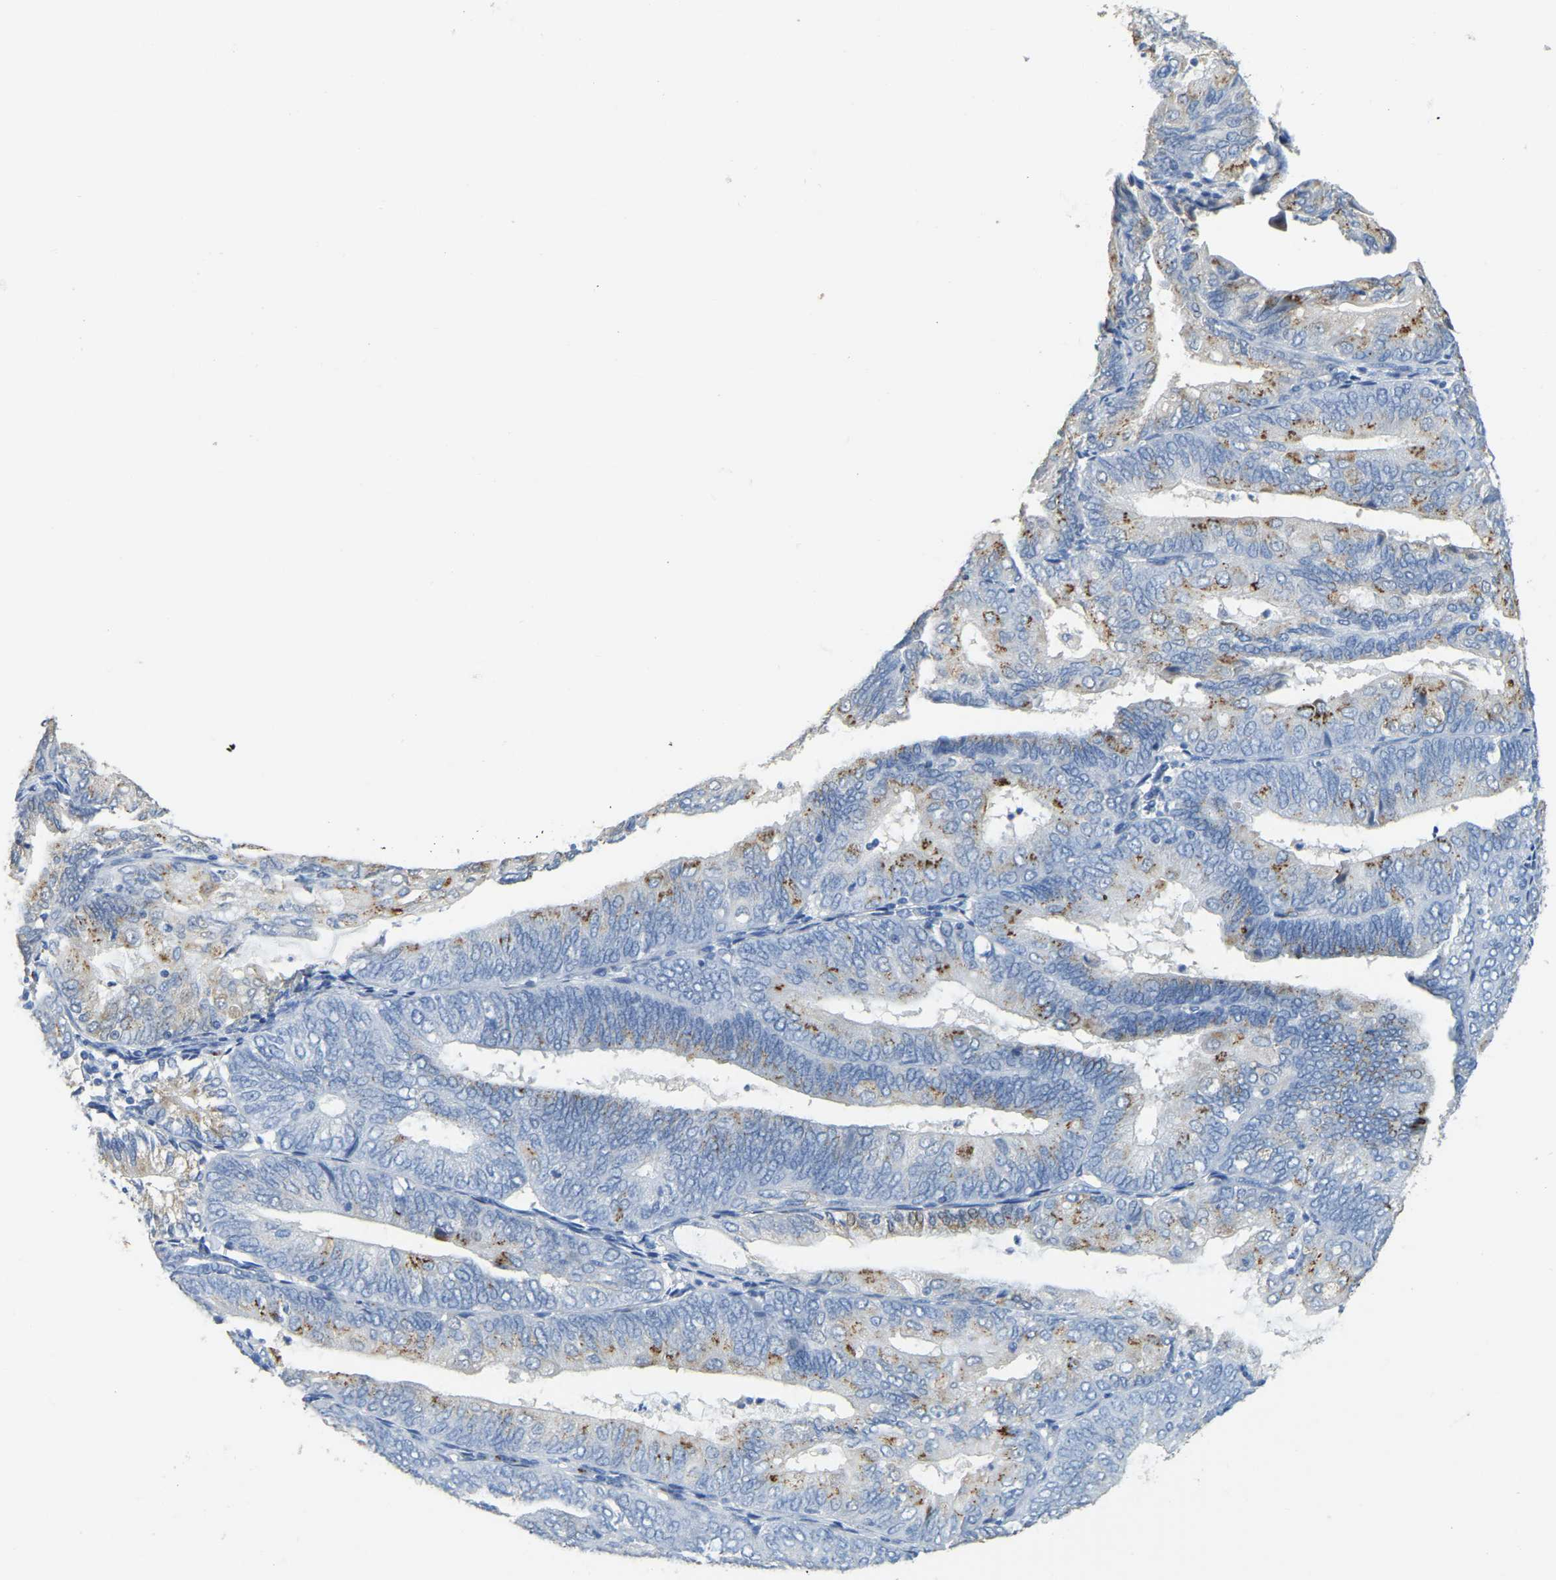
{"staining": {"intensity": "moderate", "quantity": "25%-75%", "location": "cytoplasmic/membranous"}, "tissue": "endometrial cancer", "cell_type": "Tumor cells", "image_type": "cancer", "snomed": [{"axis": "morphology", "description": "Adenocarcinoma, NOS"}, {"axis": "topography", "description": "Endometrium"}], "caption": "Immunohistochemistry staining of endometrial cancer (adenocarcinoma), which exhibits medium levels of moderate cytoplasmic/membranous staining in approximately 25%-75% of tumor cells indicating moderate cytoplasmic/membranous protein staining. The staining was performed using DAB (brown) for protein detection and nuclei were counterstained in hematoxylin (blue).", "gene": "FAM174A", "patient": {"sex": "female", "age": 81}}